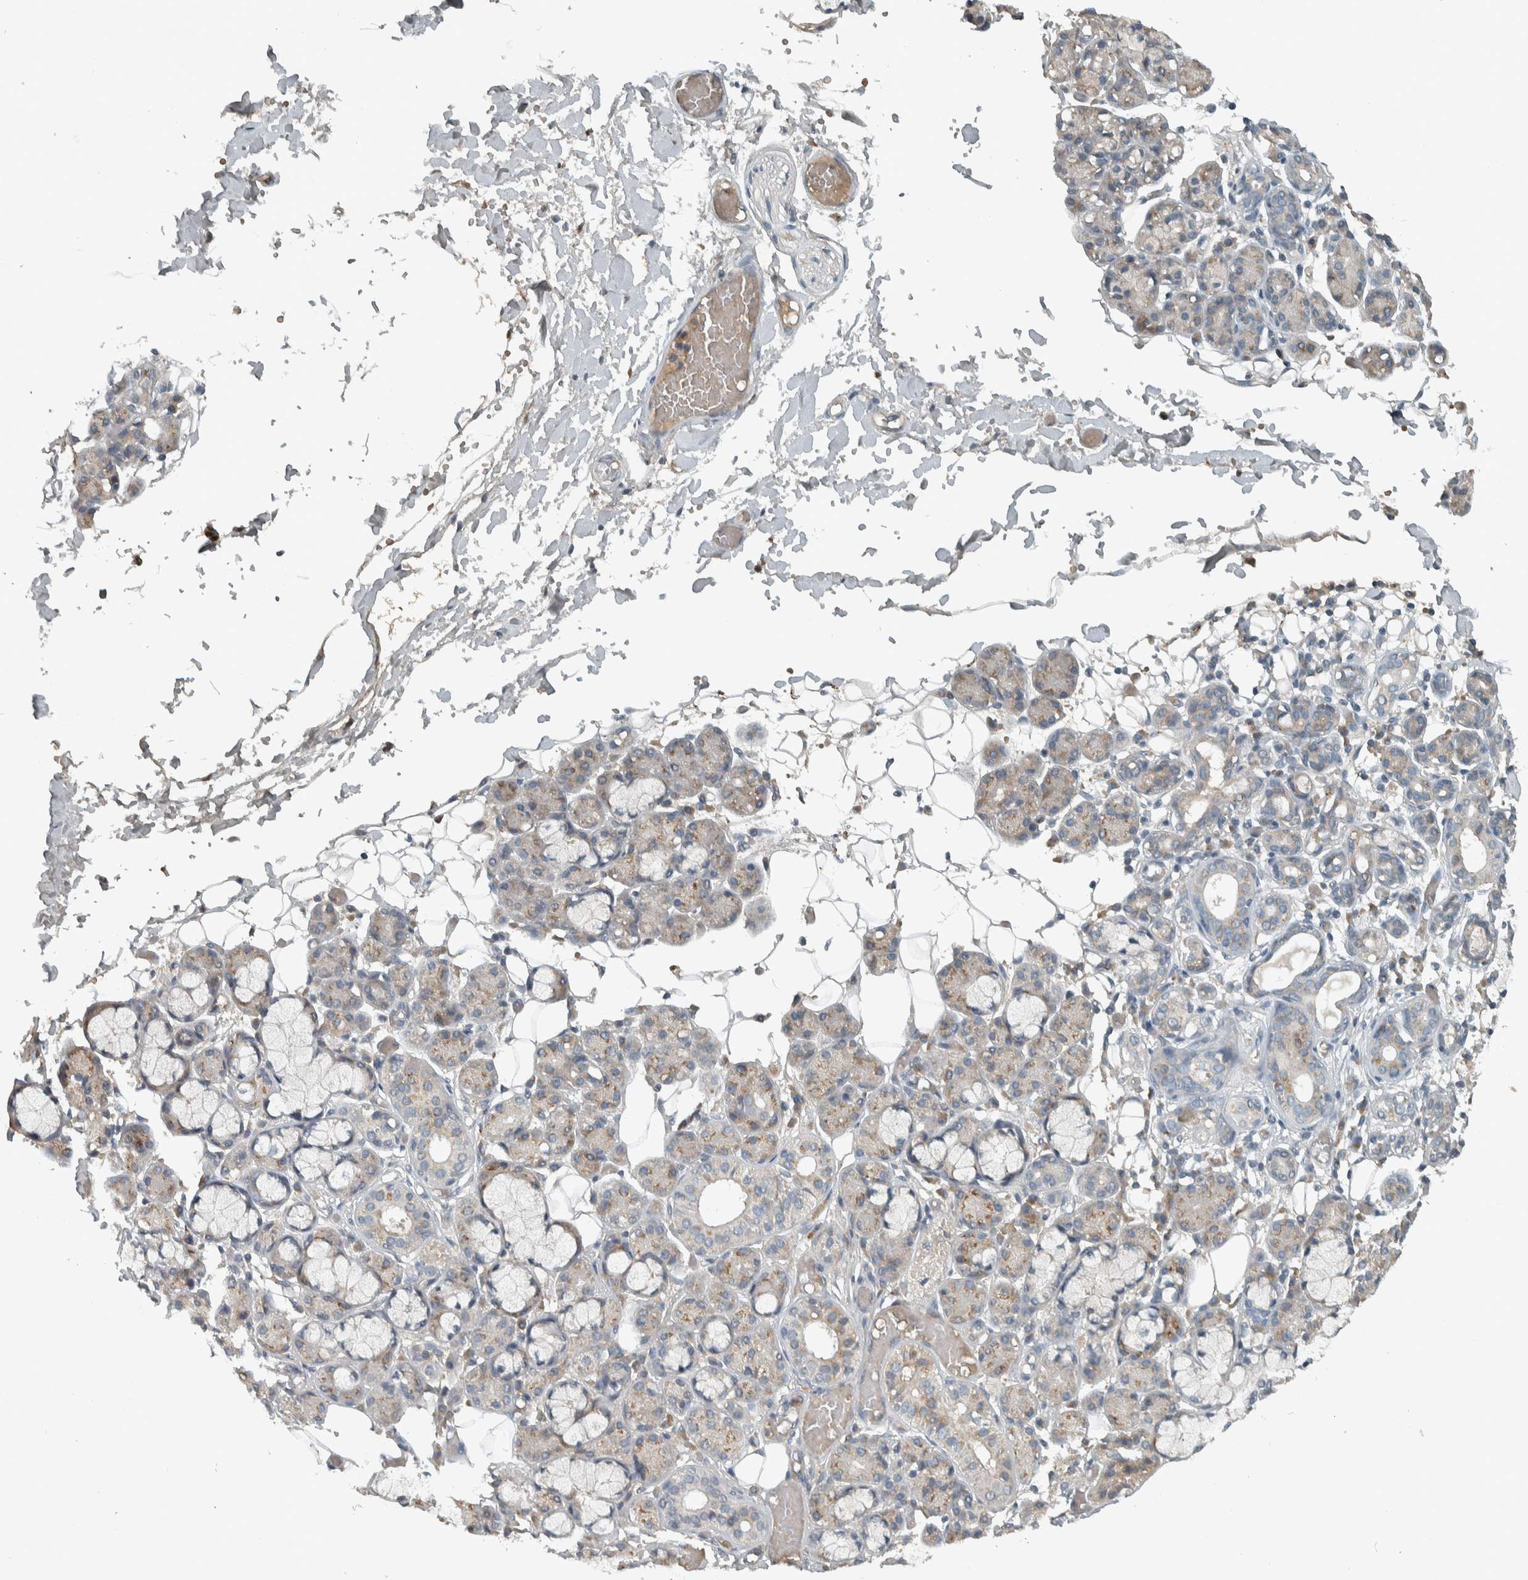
{"staining": {"intensity": "weak", "quantity": "<25%", "location": "cytoplasmic/membranous"}, "tissue": "salivary gland", "cell_type": "Glandular cells", "image_type": "normal", "snomed": [{"axis": "morphology", "description": "Normal tissue, NOS"}, {"axis": "topography", "description": "Salivary gland"}], "caption": "The IHC micrograph has no significant positivity in glandular cells of salivary gland.", "gene": "CLCN2", "patient": {"sex": "male", "age": 63}}